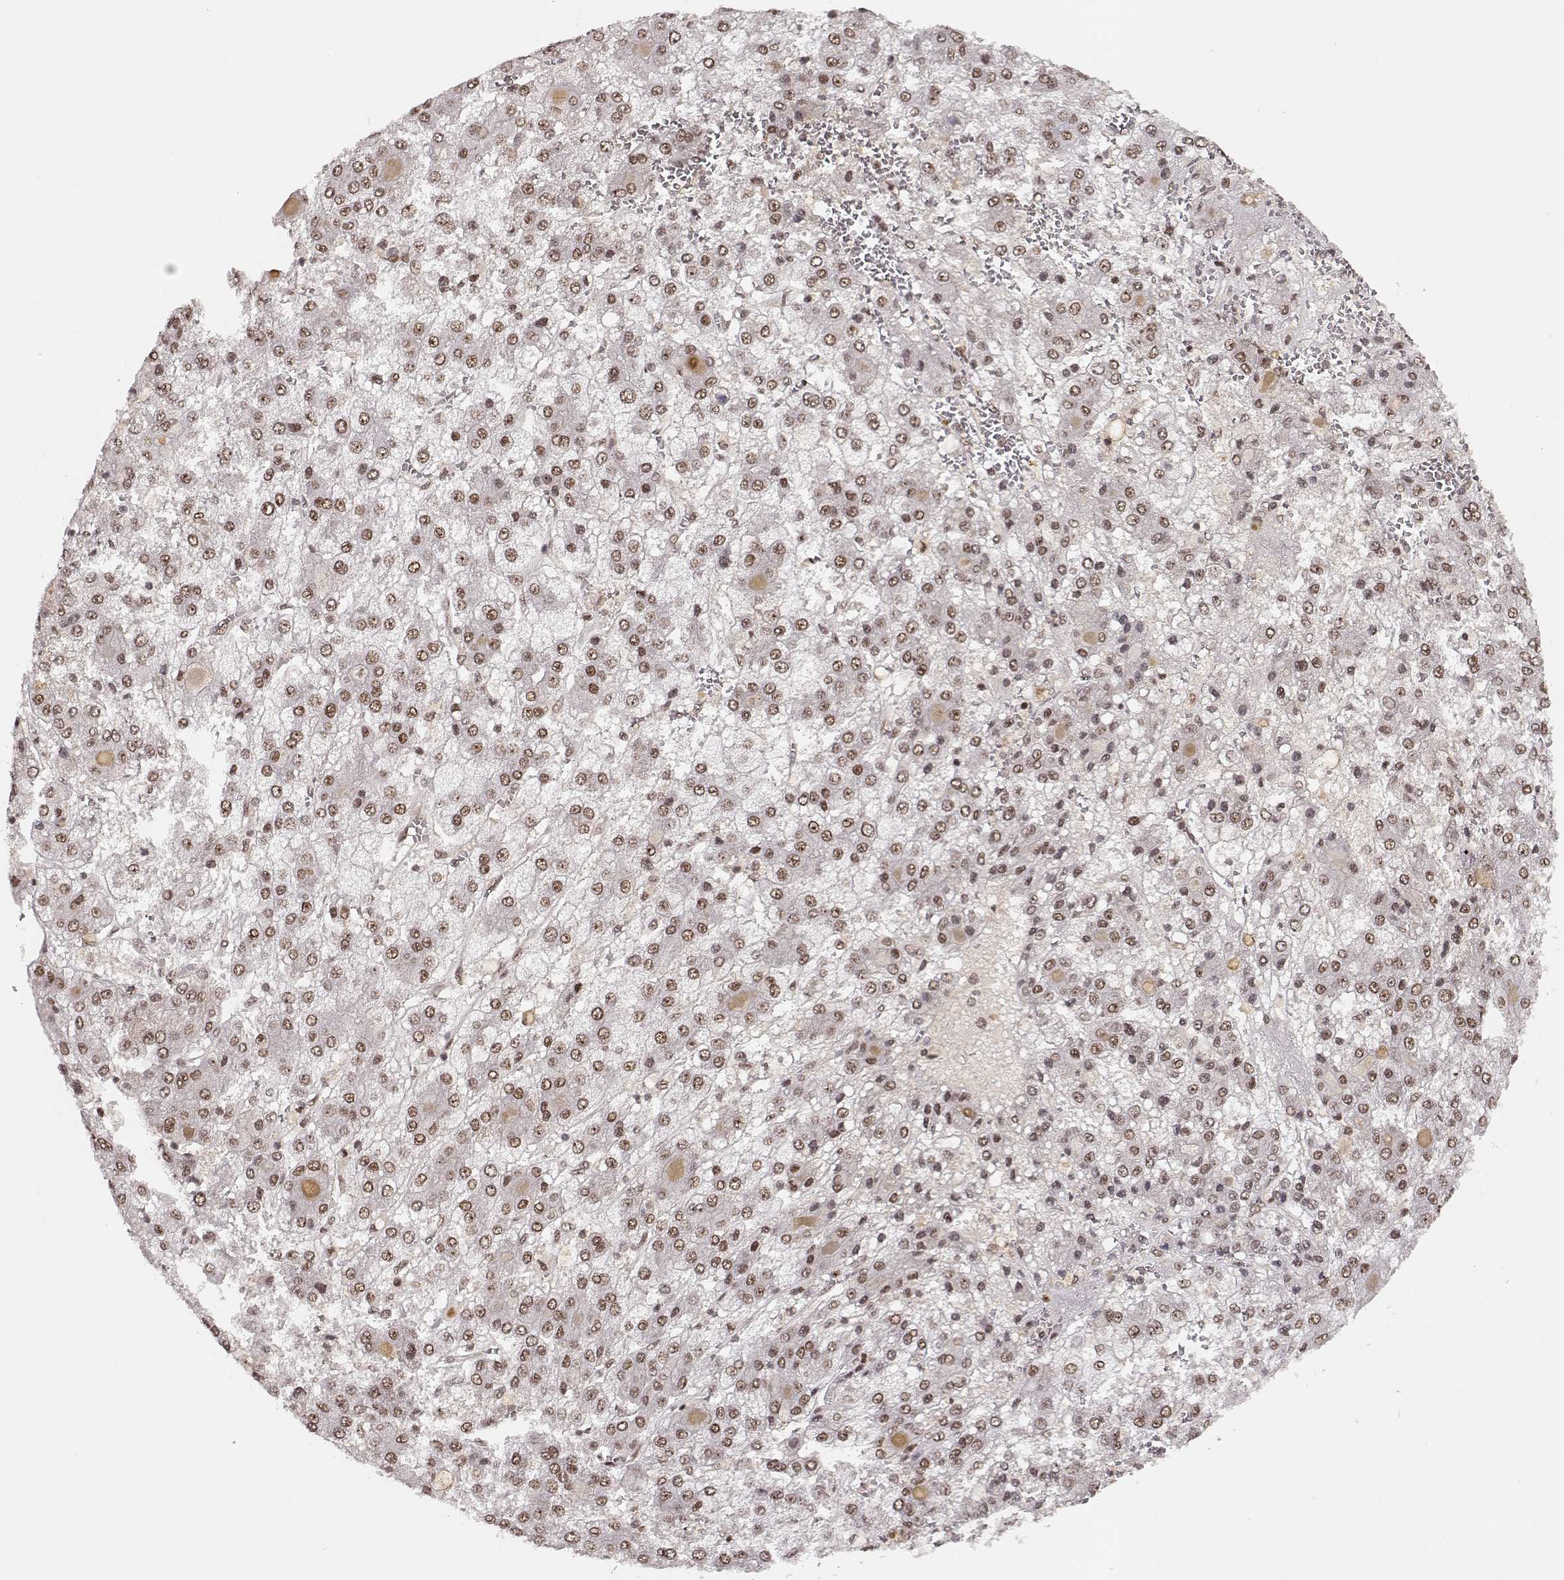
{"staining": {"intensity": "moderate", "quantity": ">75%", "location": "nuclear"}, "tissue": "liver cancer", "cell_type": "Tumor cells", "image_type": "cancer", "snomed": [{"axis": "morphology", "description": "Carcinoma, Hepatocellular, NOS"}, {"axis": "topography", "description": "Liver"}], "caption": "Moderate nuclear protein staining is seen in approximately >75% of tumor cells in hepatocellular carcinoma (liver).", "gene": "CSNK2A1", "patient": {"sex": "male", "age": 73}}